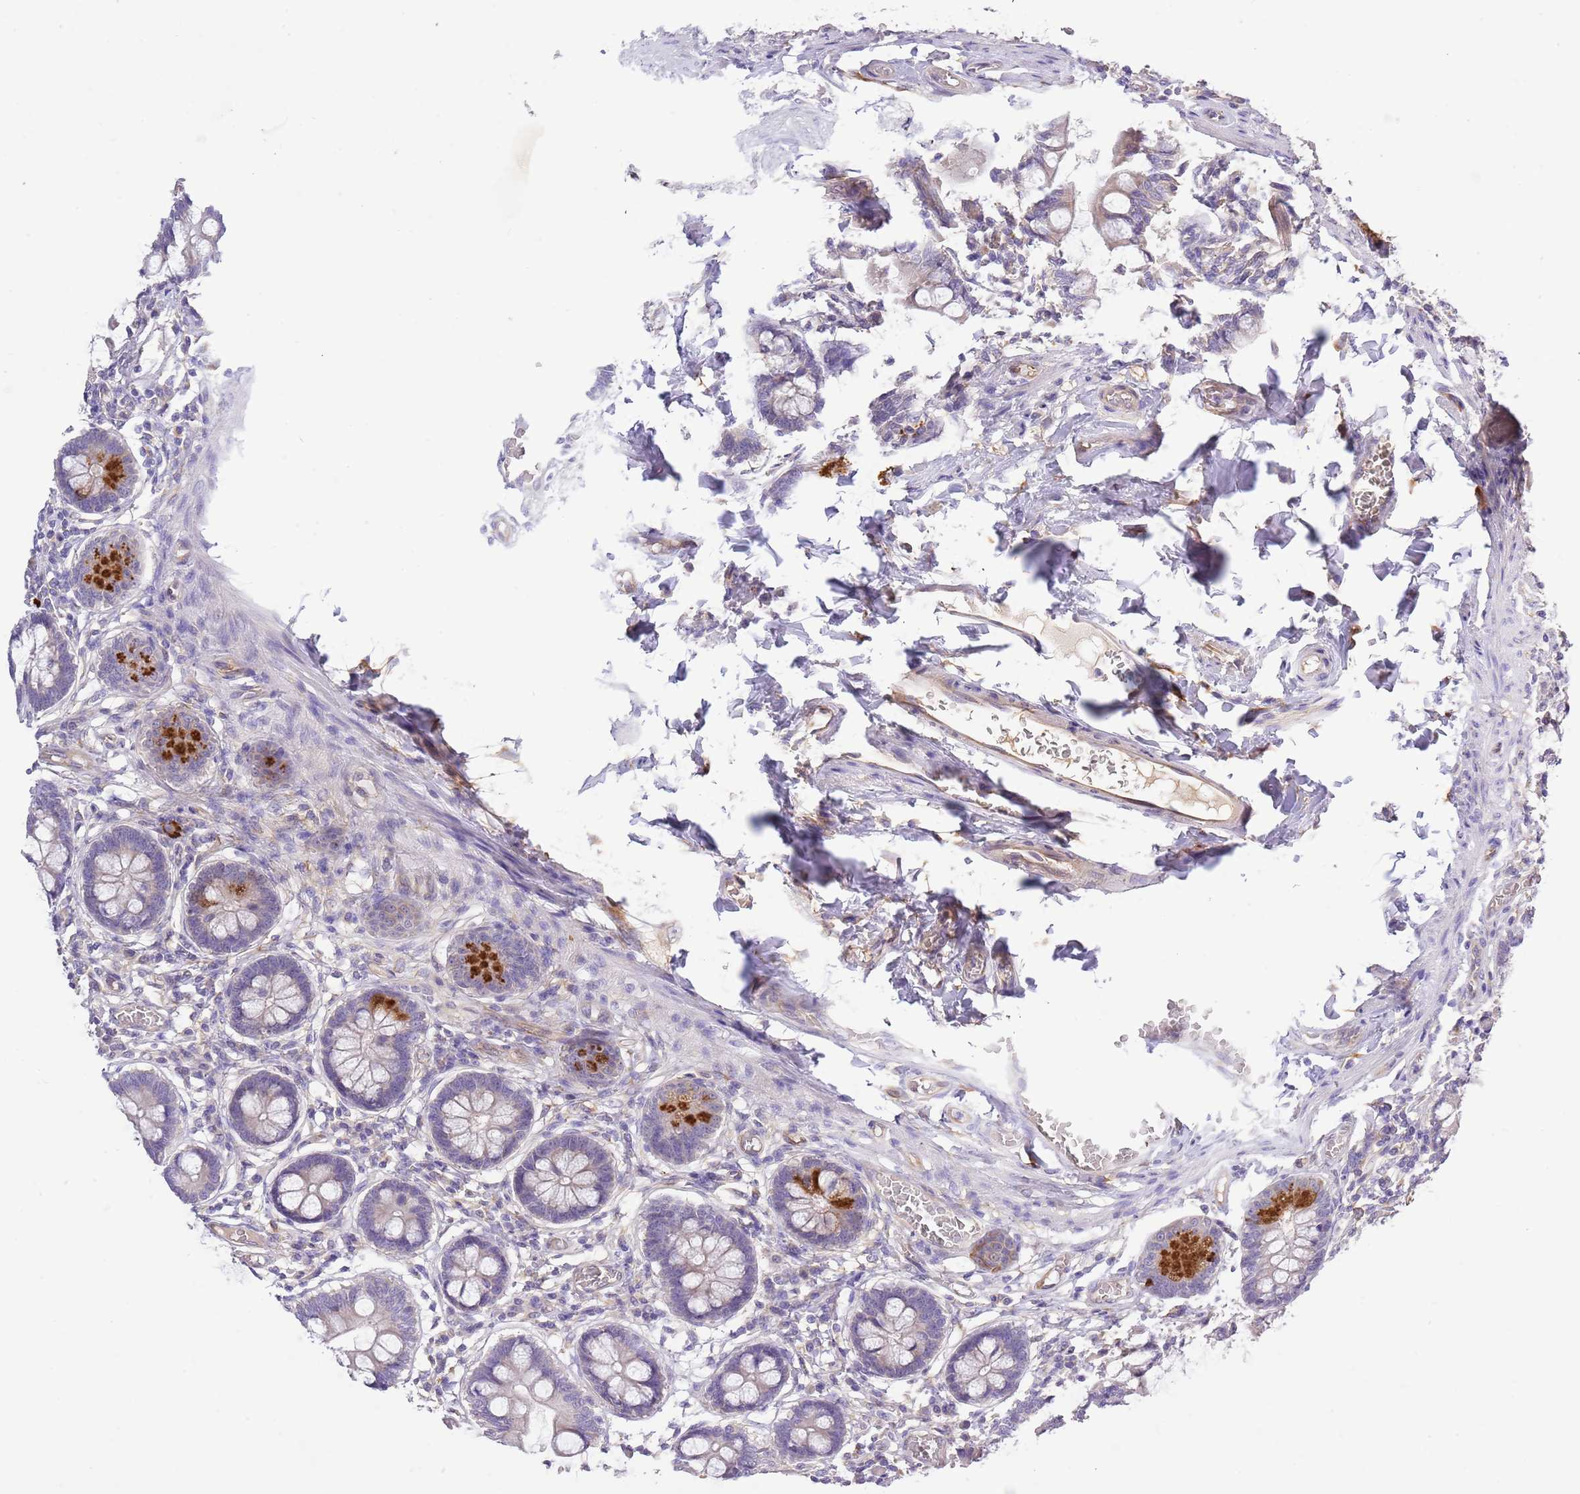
{"staining": {"intensity": "strong", "quantity": "<25%", "location": "cytoplasmic/membranous"}, "tissue": "small intestine", "cell_type": "Glandular cells", "image_type": "normal", "snomed": [{"axis": "morphology", "description": "Normal tissue, NOS"}, {"axis": "topography", "description": "Small intestine"}], "caption": "Immunohistochemistry (IHC) image of normal small intestine: small intestine stained using IHC exhibits medium levels of strong protein expression localized specifically in the cytoplasmic/membranous of glandular cells, appearing as a cytoplasmic/membranous brown color.", "gene": "RFK", "patient": {"sex": "male", "age": 52}}